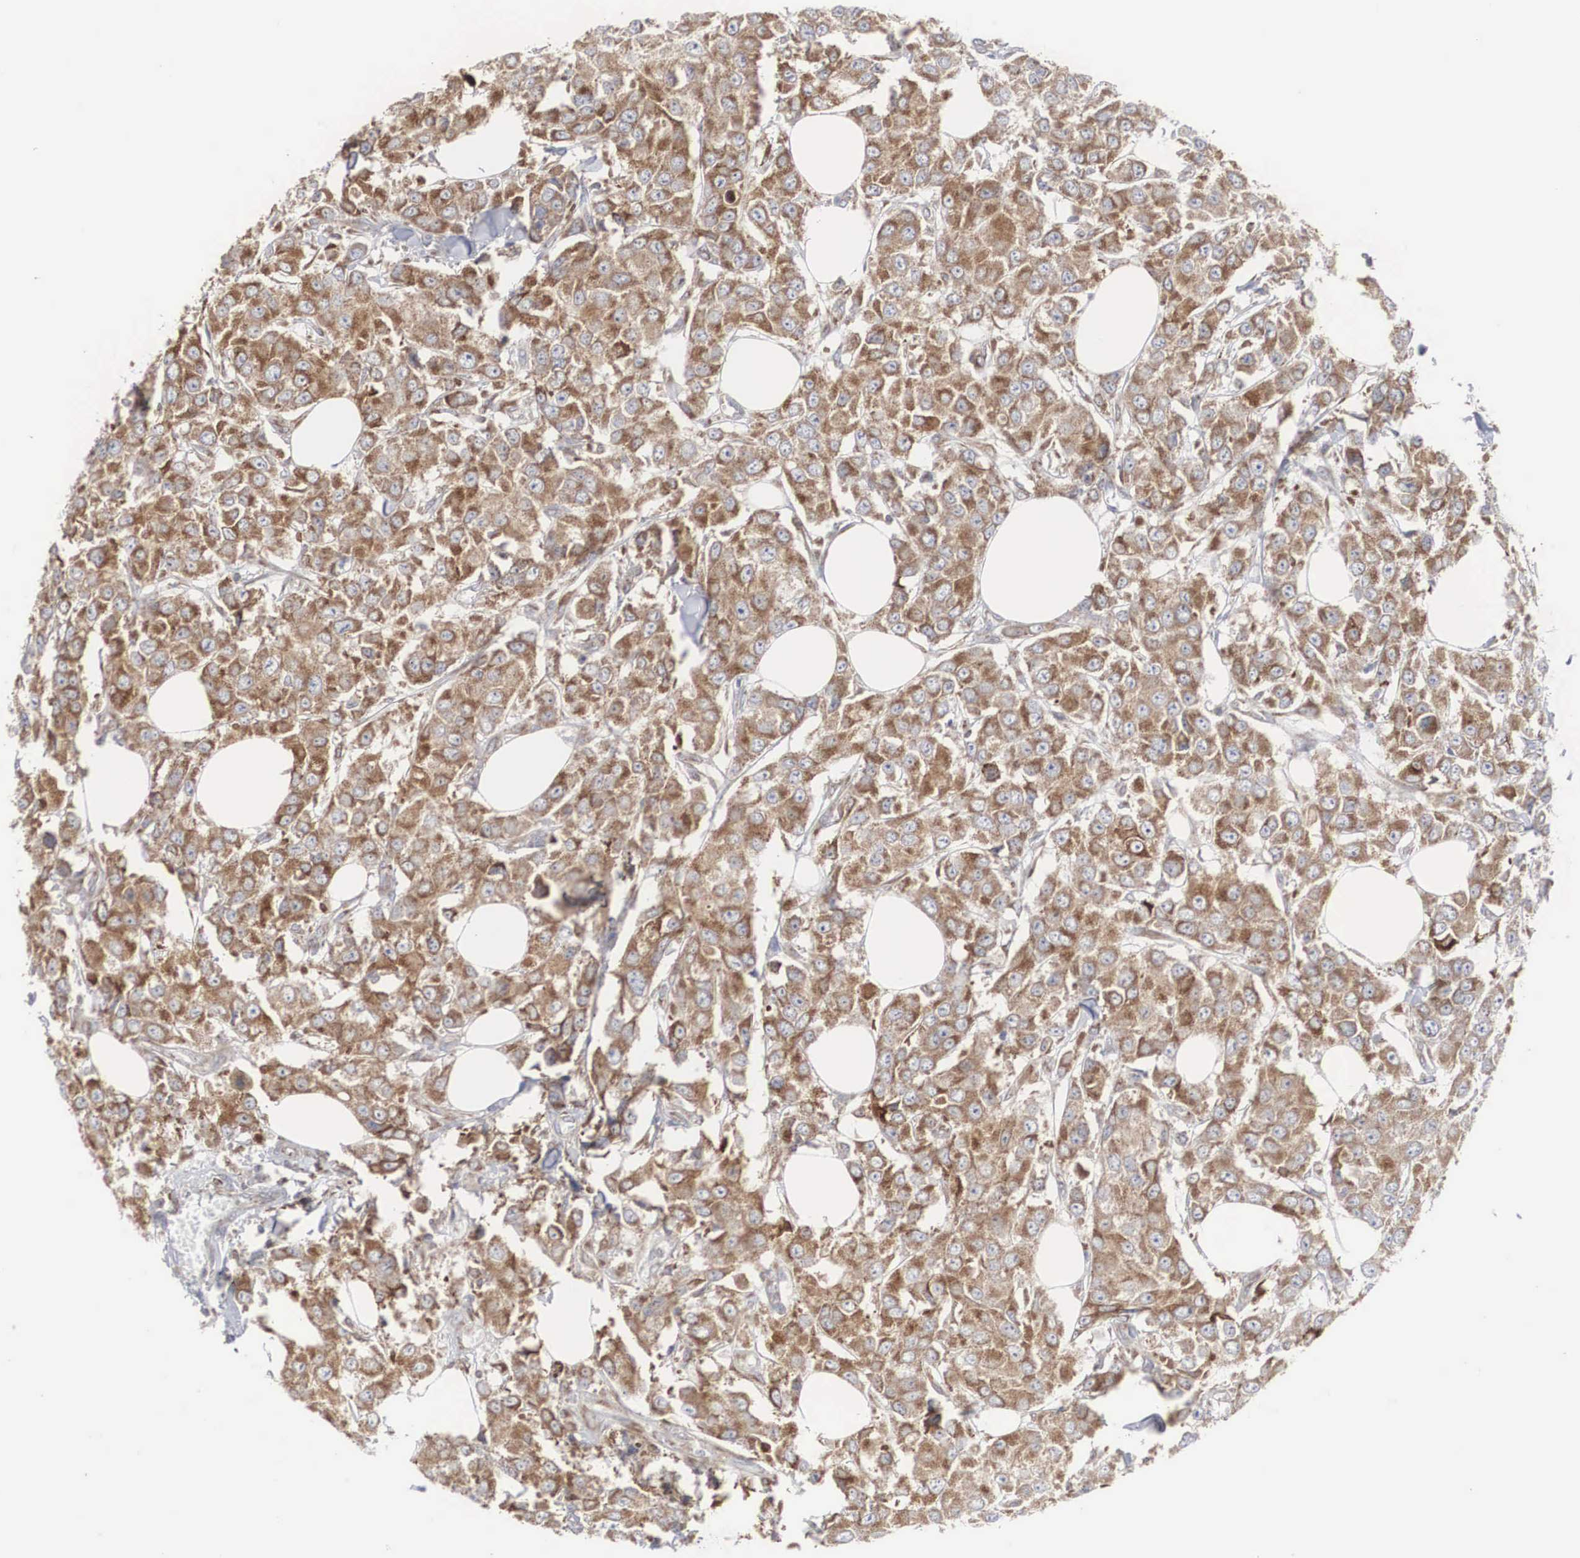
{"staining": {"intensity": "moderate", "quantity": ">75%", "location": "cytoplasmic/membranous"}, "tissue": "breast cancer", "cell_type": "Tumor cells", "image_type": "cancer", "snomed": [{"axis": "morphology", "description": "Duct carcinoma"}, {"axis": "topography", "description": "Breast"}], "caption": "About >75% of tumor cells in infiltrating ductal carcinoma (breast) show moderate cytoplasmic/membranous protein positivity as visualized by brown immunohistochemical staining.", "gene": "MIA2", "patient": {"sex": "female", "age": 58}}